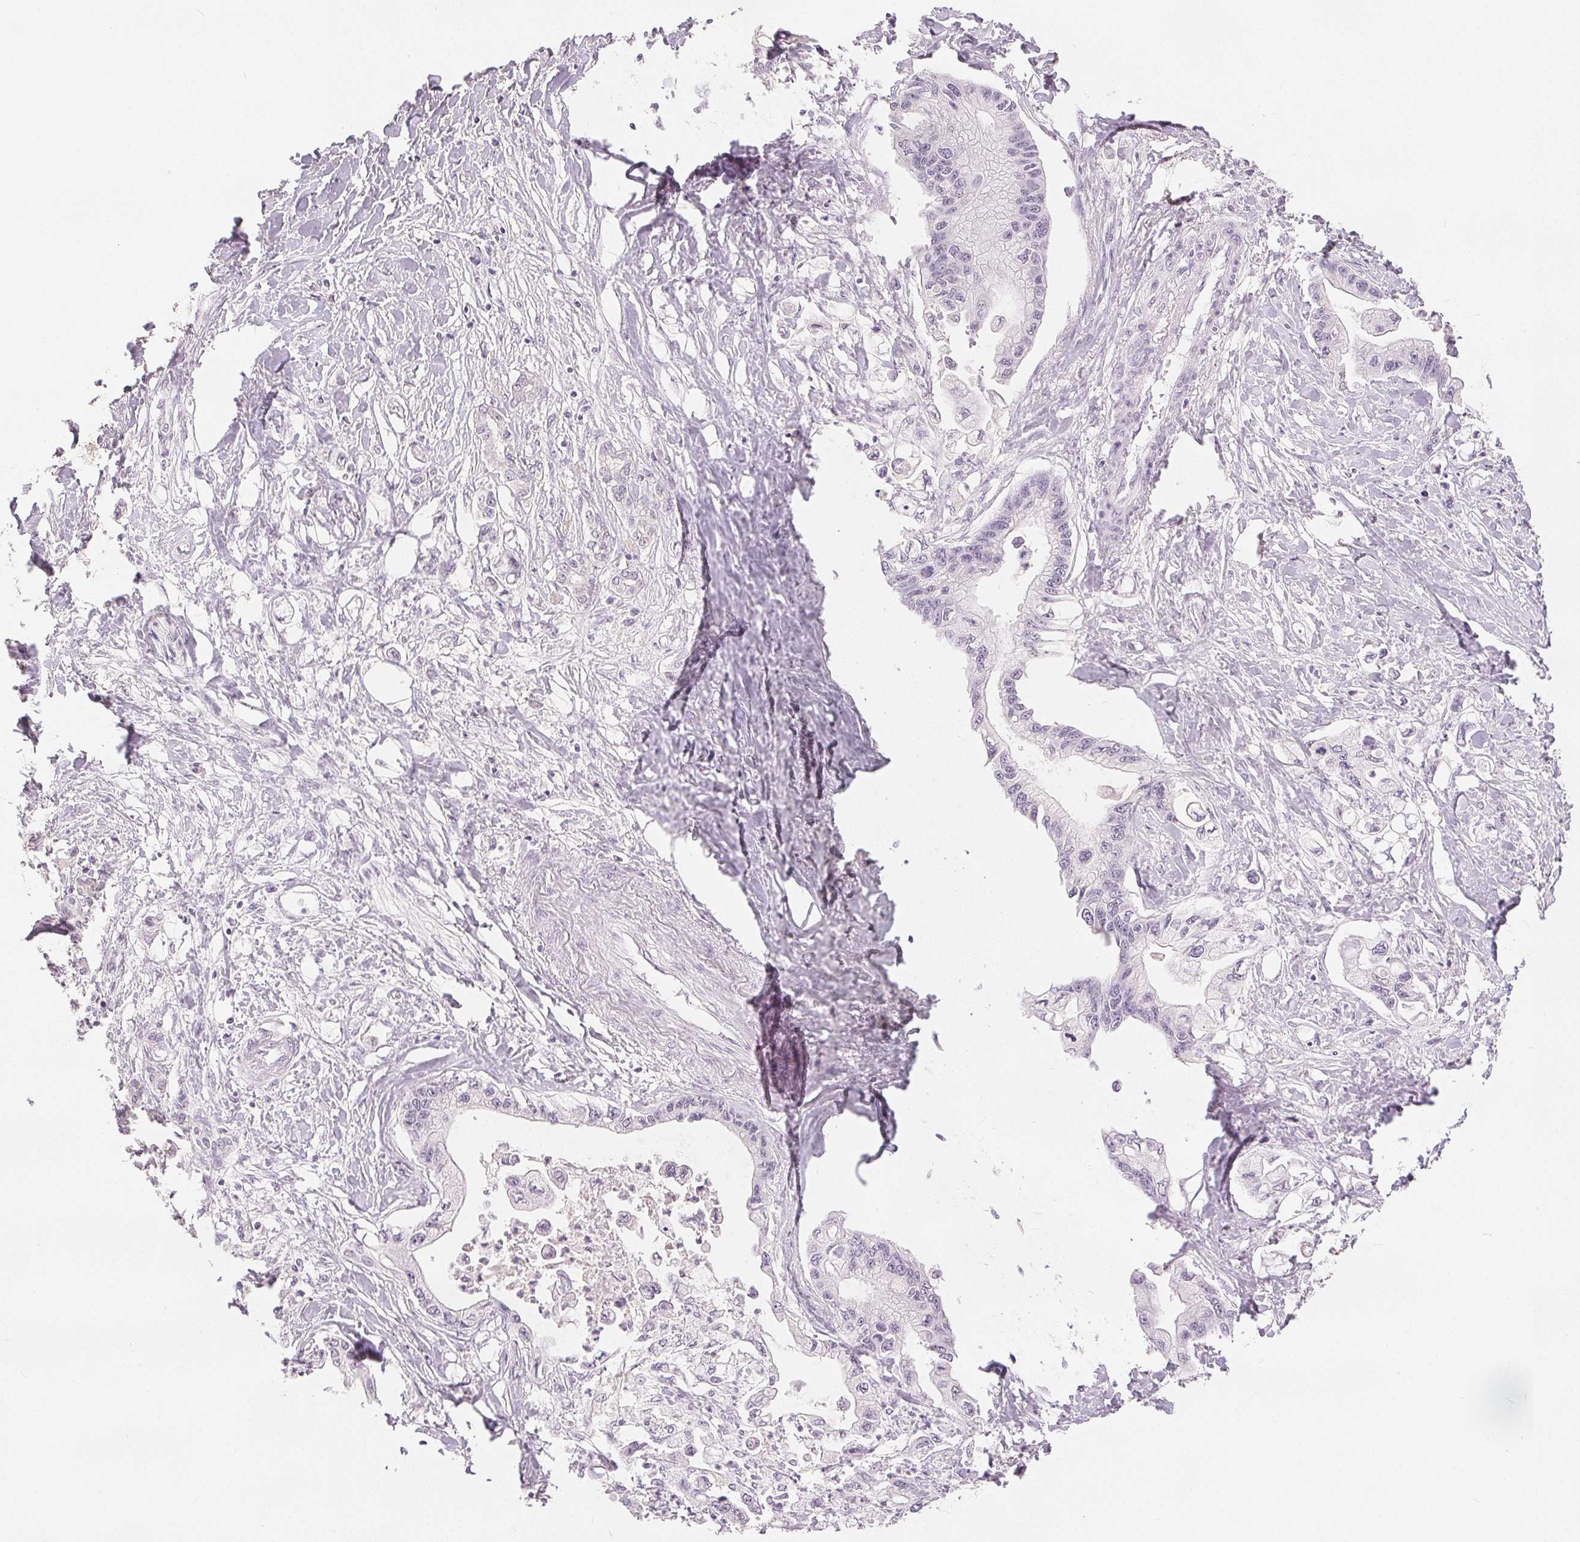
{"staining": {"intensity": "negative", "quantity": "none", "location": "none"}, "tissue": "pancreatic cancer", "cell_type": "Tumor cells", "image_type": "cancer", "snomed": [{"axis": "morphology", "description": "Adenocarcinoma, NOS"}, {"axis": "topography", "description": "Pancreas"}], "caption": "There is no significant expression in tumor cells of pancreatic adenocarcinoma.", "gene": "SLC27A5", "patient": {"sex": "male", "age": 61}}